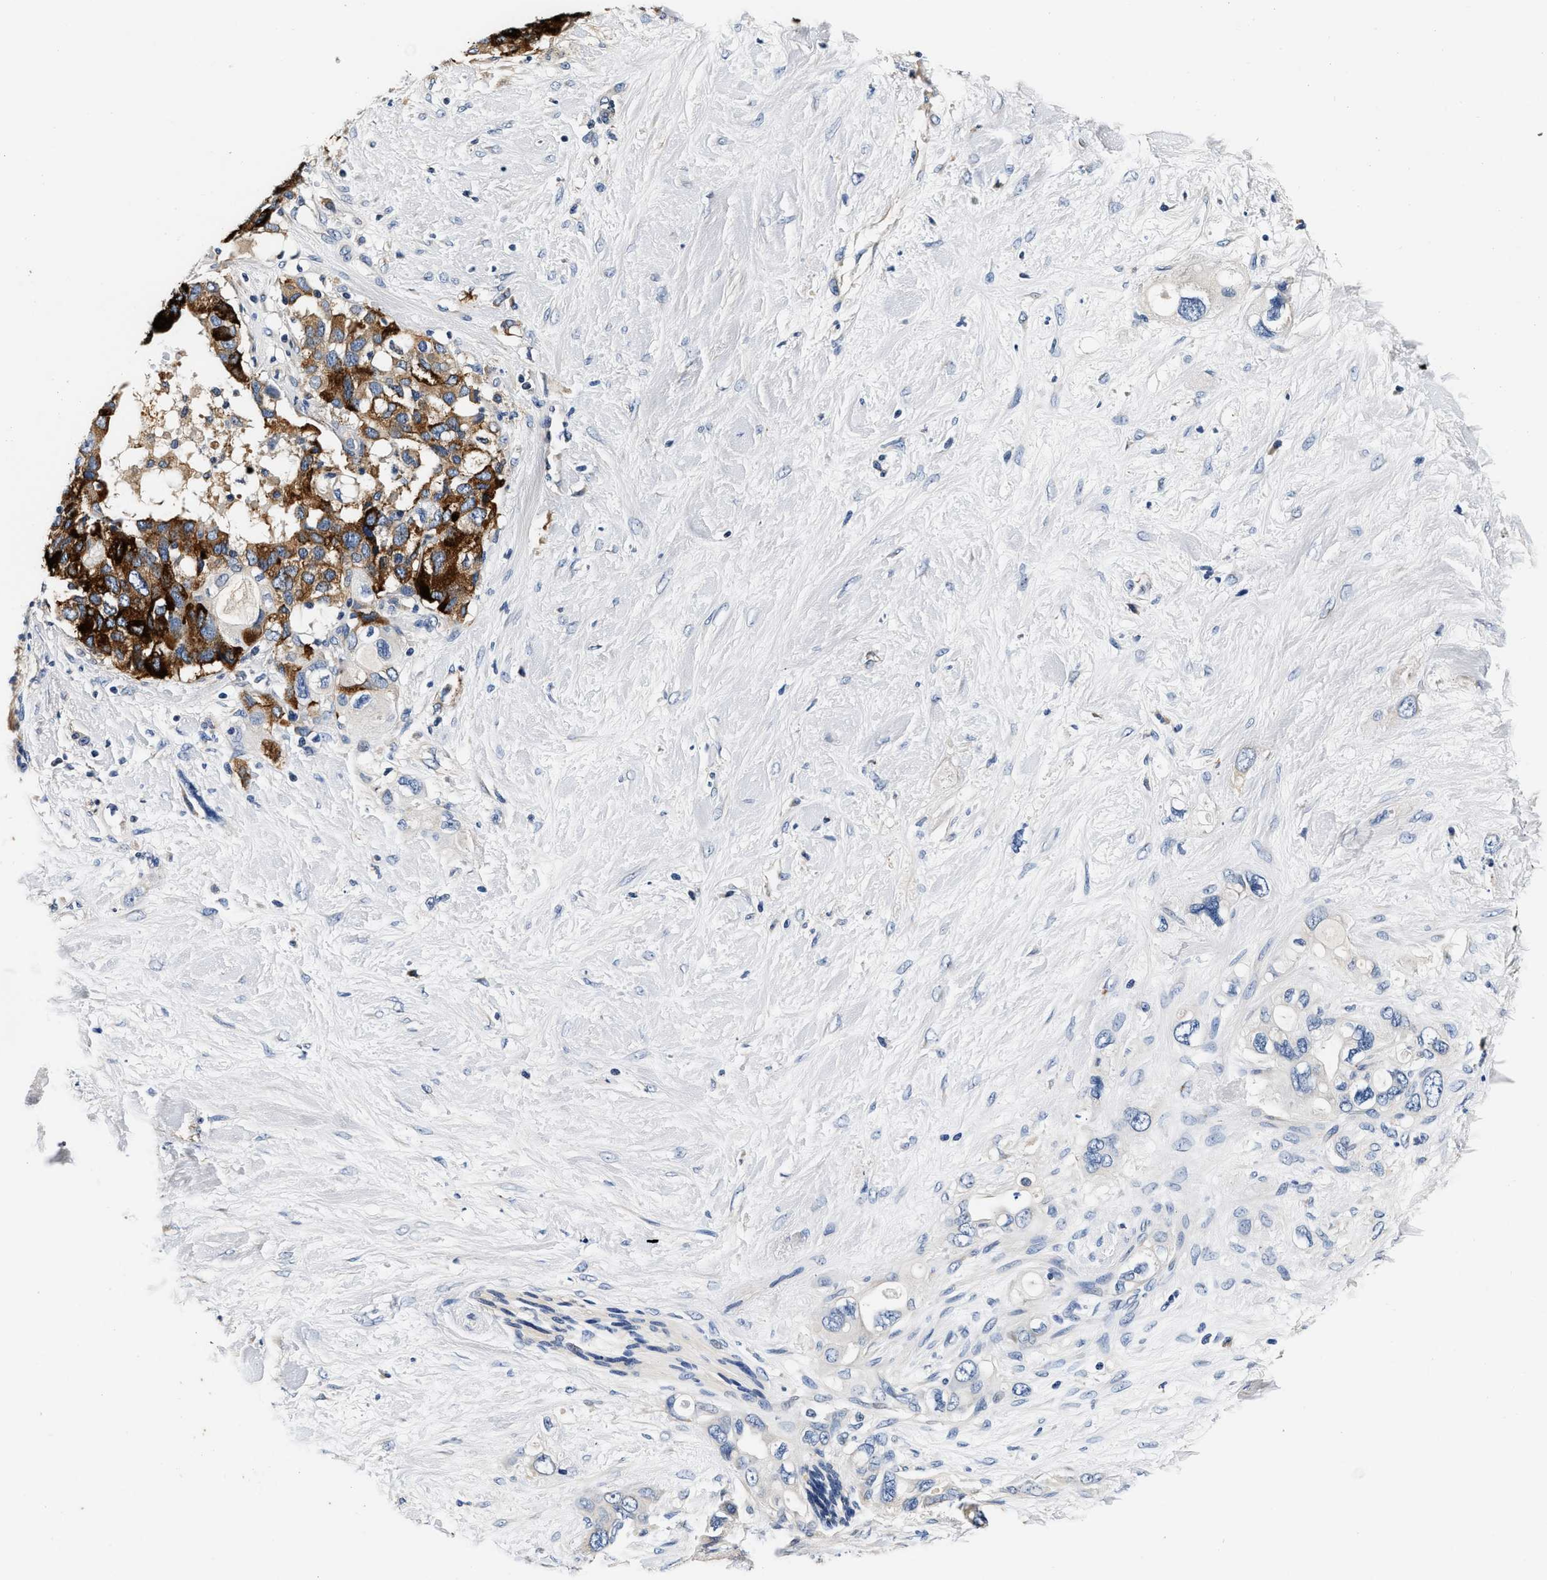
{"staining": {"intensity": "strong", "quantity": ">75%", "location": "cytoplasmic/membranous"}, "tissue": "pancreatic cancer", "cell_type": "Tumor cells", "image_type": "cancer", "snomed": [{"axis": "morphology", "description": "Adenocarcinoma, NOS"}, {"axis": "topography", "description": "Pancreas"}], "caption": "This histopathology image demonstrates immunohistochemistry staining of pancreatic cancer, with high strong cytoplasmic/membranous staining in about >75% of tumor cells.", "gene": "ABCG8", "patient": {"sex": "female", "age": 56}}